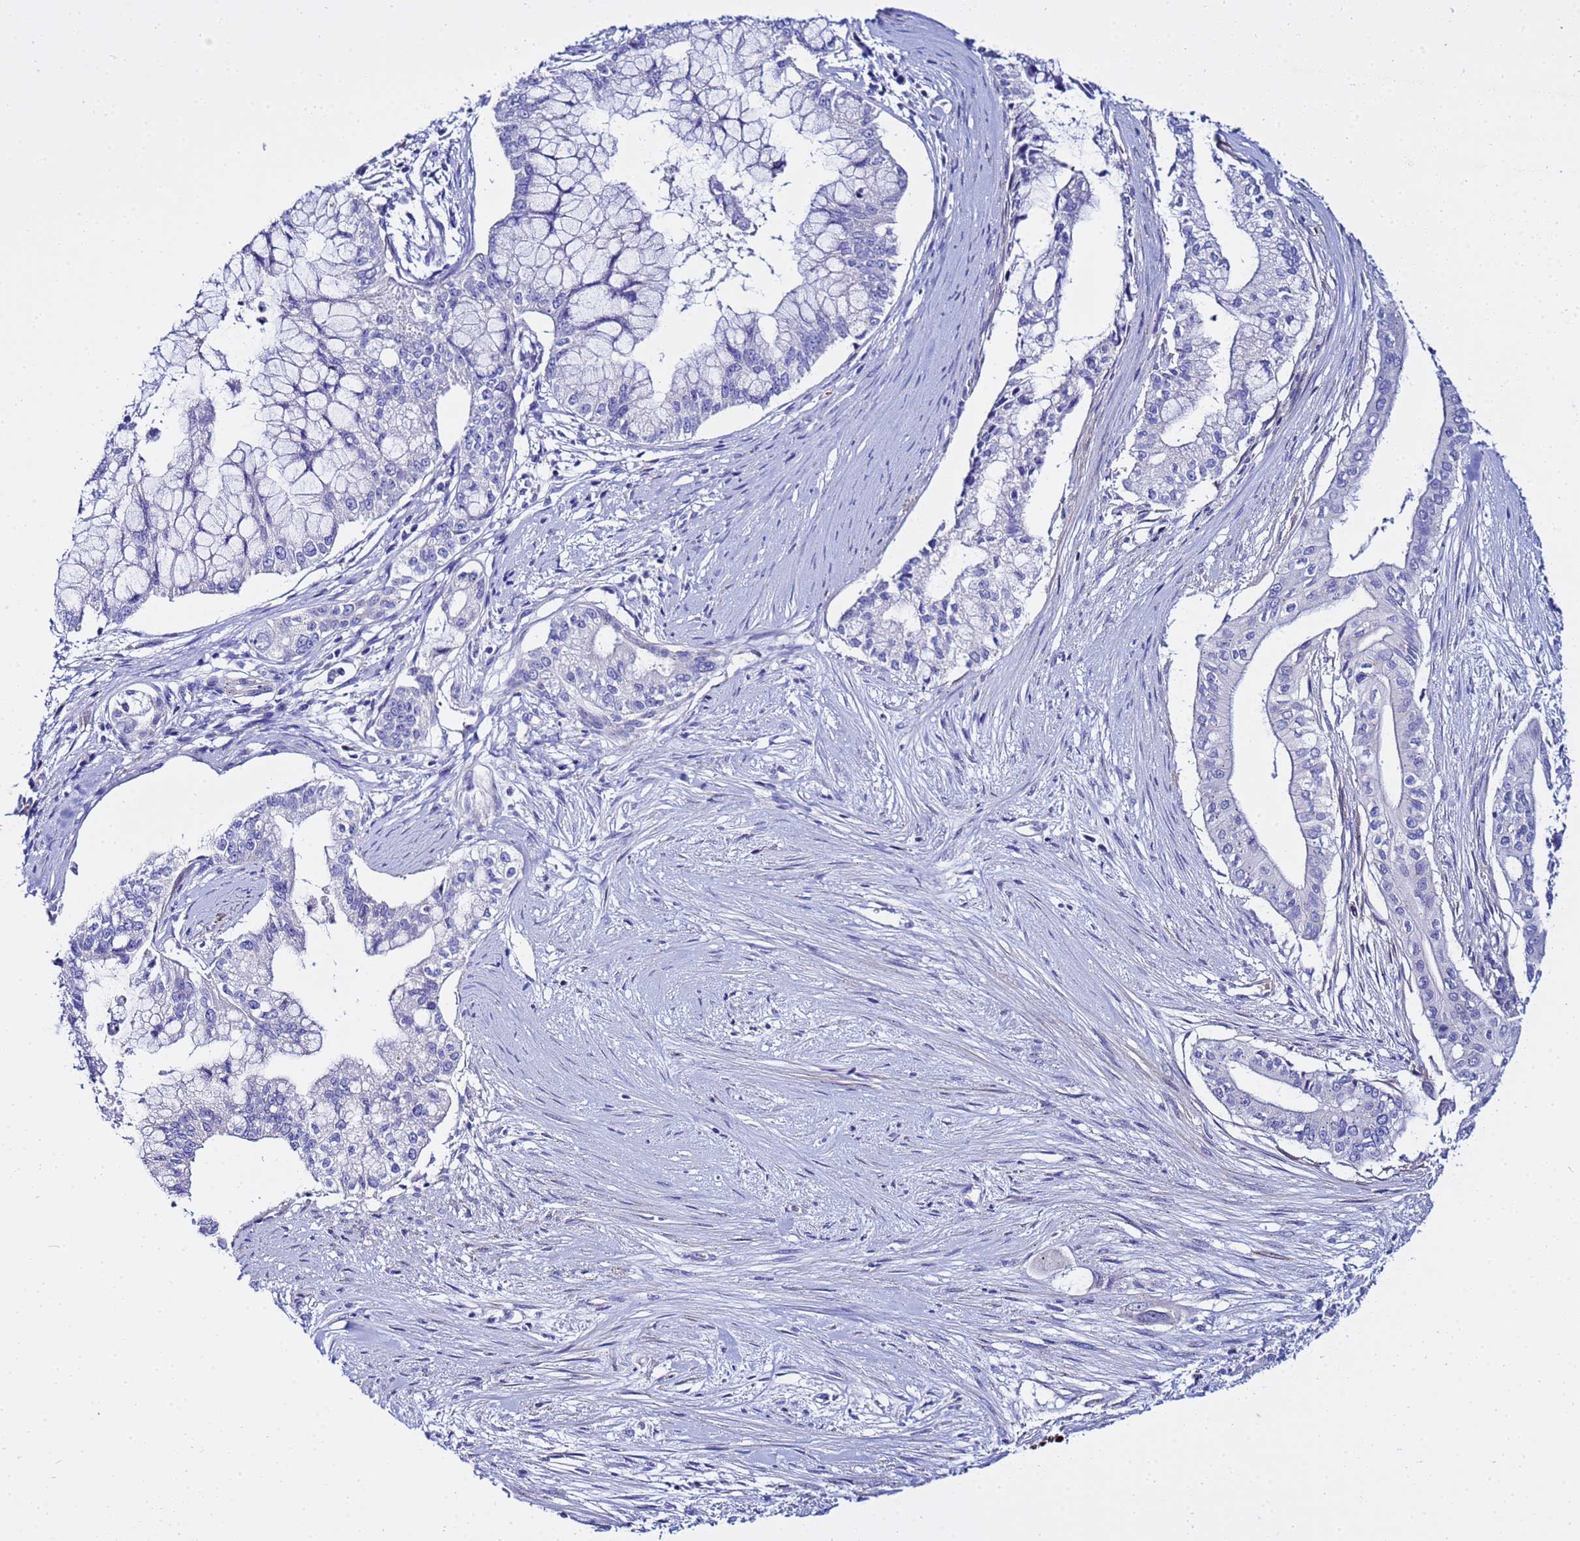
{"staining": {"intensity": "negative", "quantity": "none", "location": "none"}, "tissue": "pancreatic cancer", "cell_type": "Tumor cells", "image_type": "cancer", "snomed": [{"axis": "morphology", "description": "Adenocarcinoma, NOS"}, {"axis": "topography", "description": "Pancreas"}], "caption": "Pancreatic cancer was stained to show a protein in brown. There is no significant expression in tumor cells.", "gene": "USP18", "patient": {"sex": "male", "age": 46}}